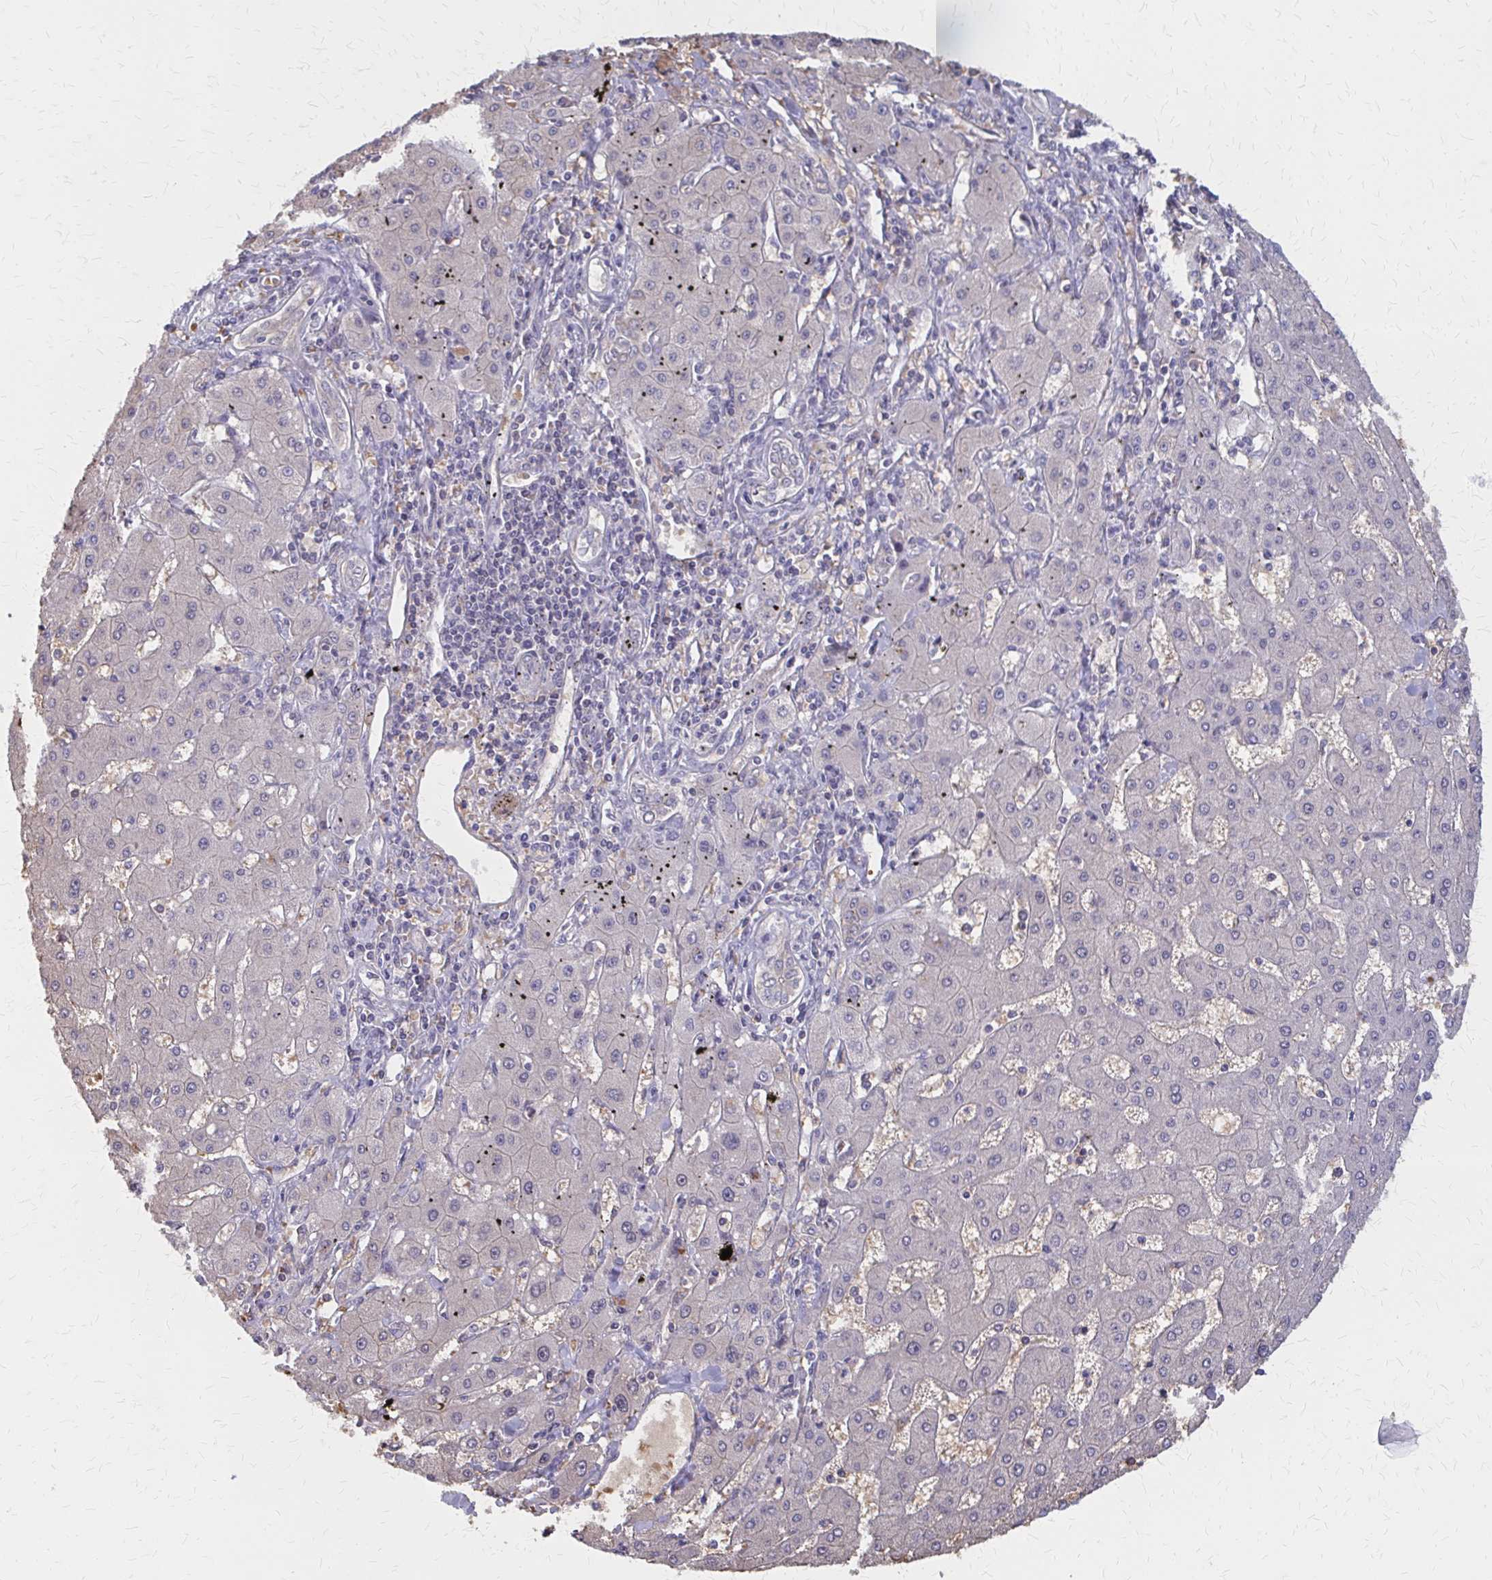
{"staining": {"intensity": "negative", "quantity": "none", "location": "none"}, "tissue": "liver cancer", "cell_type": "Tumor cells", "image_type": "cancer", "snomed": [{"axis": "morphology", "description": "Carcinoma, Hepatocellular, NOS"}, {"axis": "topography", "description": "Liver"}], "caption": "An immunohistochemistry (IHC) histopathology image of liver hepatocellular carcinoma is shown. There is no staining in tumor cells of liver hepatocellular carcinoma. (DAB (3,3'-diaminobenzidine) immunohistochemistry visualized using brightfield microscopy, high magnification).", "gene": "IFI44L", "patient": {"sex": "male", "age": 72}}